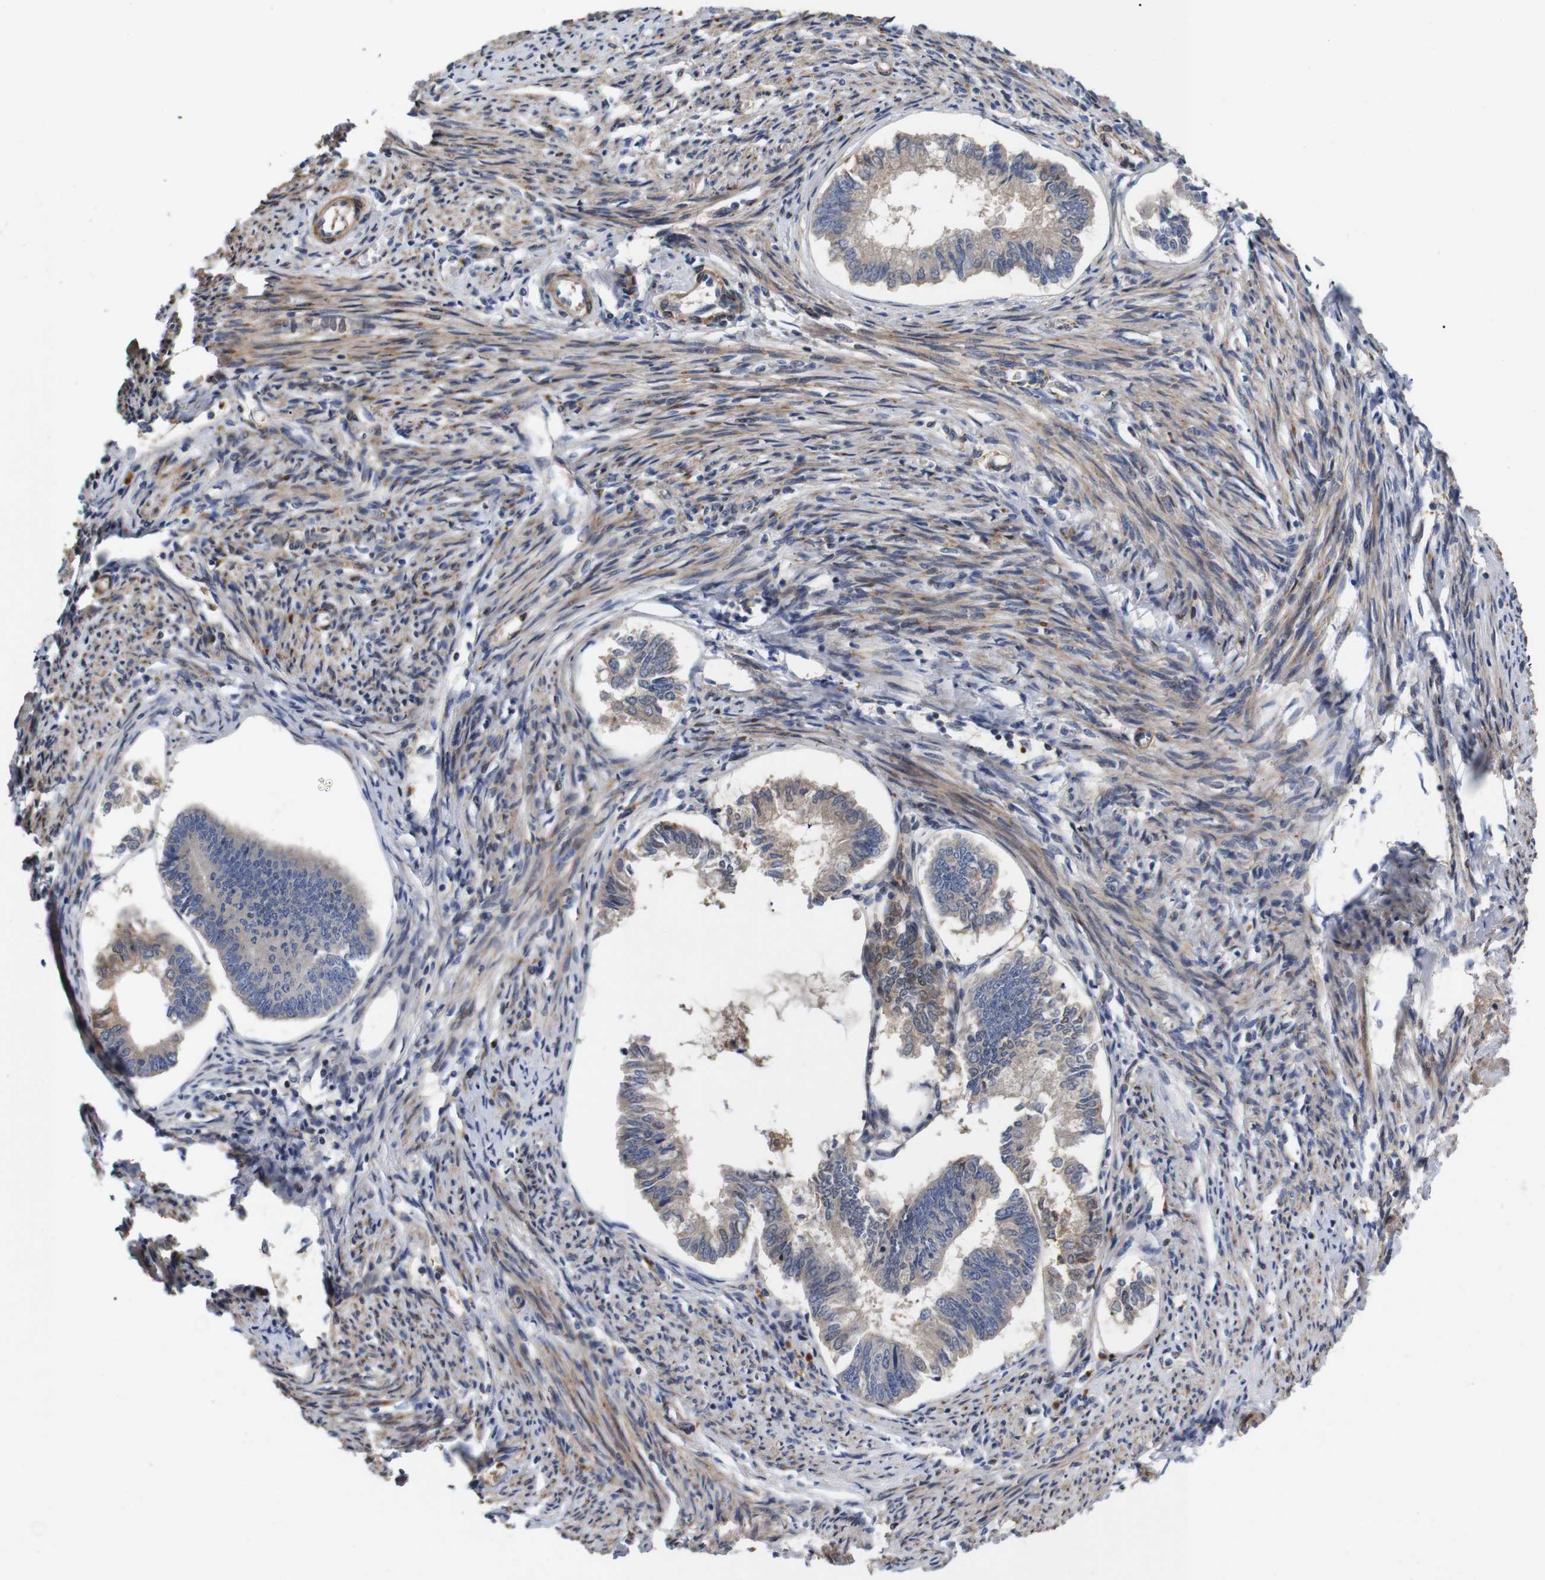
{"staining": {"intensity": "moderate", "quantity": ">75%", "location": "cytoplasmic/membranous"}, "tissue": "endometrial cancer", "cell_type": "Tumor cells", "image_type": "cancer", "snomed": [{"axis": "morphology", "description": "Adenocarcinoma, NOS"}, {"axis": "topography", "description": "Endometrium"}], "caption": "Endometrial cancer was stained to show a protein in brown. There is medium levels of moderate cytoplasmic/membranous staining in approximately >75% of tumor cells. (IHC, brightfield microscopy, high magnification).", "gene": "SPRY3", "patient": {"sex": "female", "age": 86}}